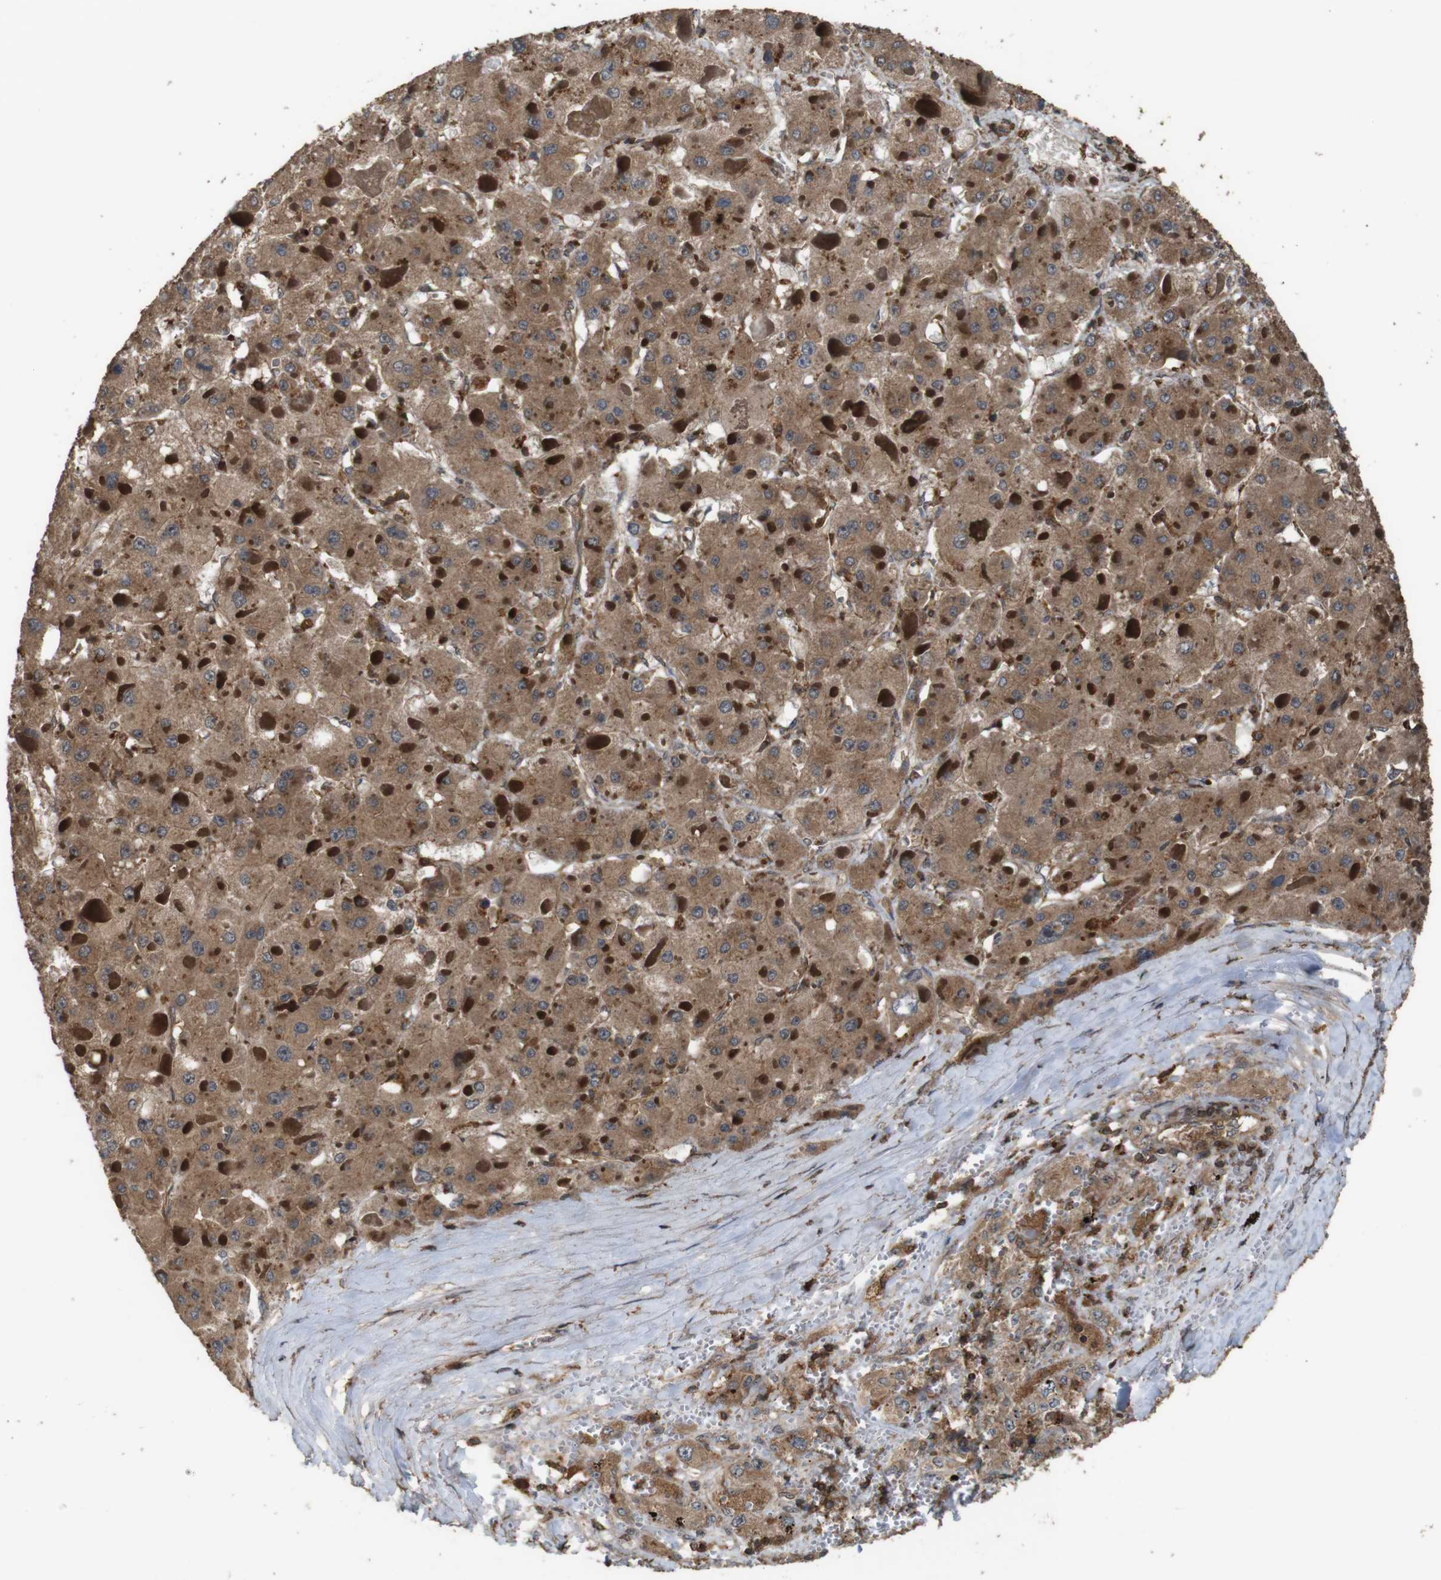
{"staining": {"intensity": "moderate", "quantity": ">75%", "location": "cytoplasmic/membranous"}, "tissue": "liver cancer", "cell_type": "Tumor cells", "image_type": "cancer", "snomed": [{"axis": "morphology", "description": "Carcinoma, Hepatocellular, NOS"}, {"axis": "topography", "description": "Liver"}], "caption": "IHC image of neoplastic tissue: human hepatocellular carcinoma (liver) stained using immunohistochemistry (IHC) demonstrates medium levels of moderate protein expression localized specifically in the cytoplasmic/membranous of tumor cells, appearing as a cytoplasmic/membranous brown color.", "gene": "BAG4", "patient": {"sex": "female", "age": 73}}